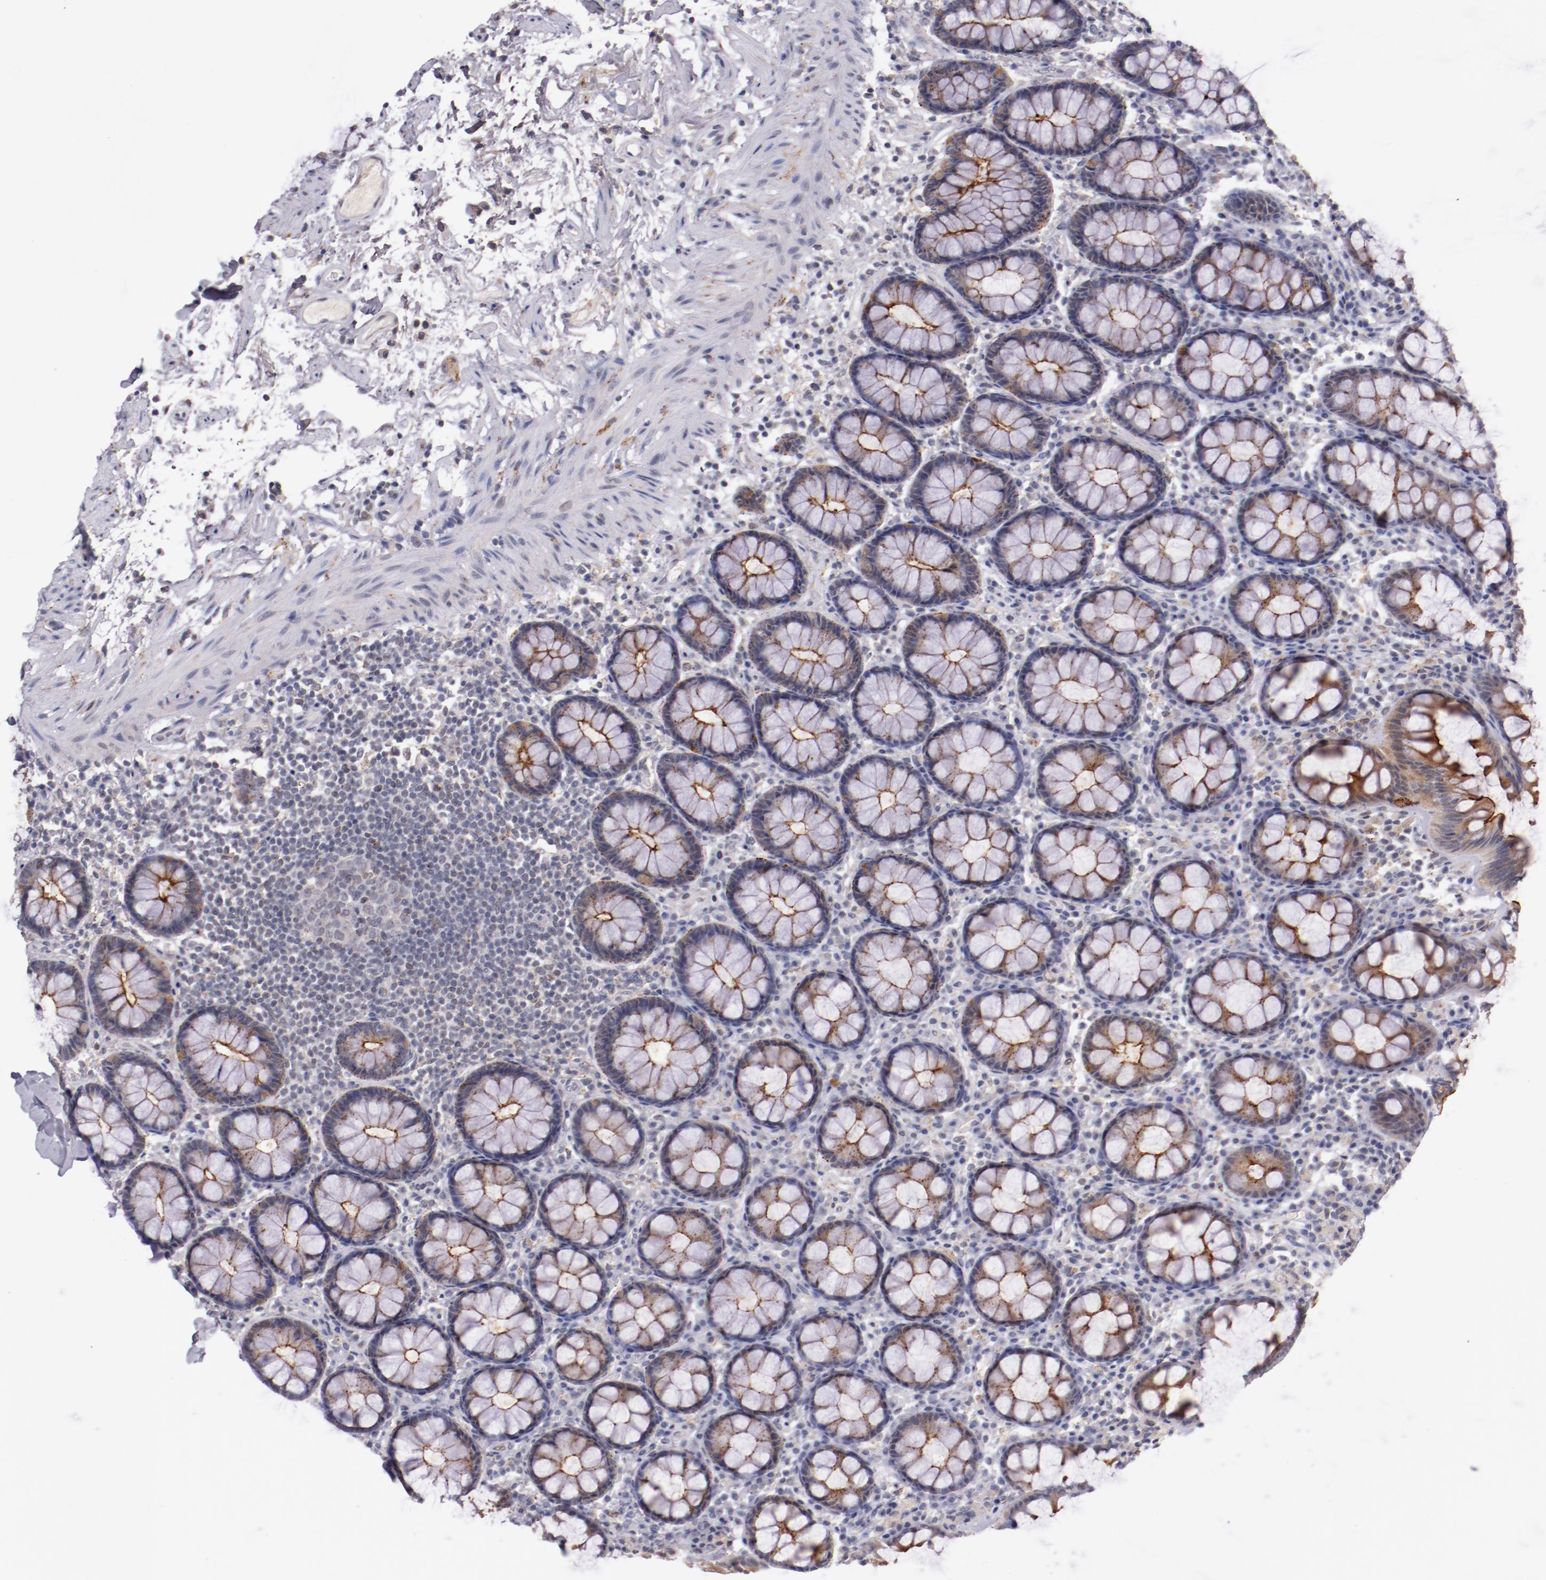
{"staining": {"intensity": "moderate", "quantity": "25%-75%", "location": "cytoplasmic/membranous"}, "tissue": "rectum", "cell_type": "Glandular cells", "image_type": "normal", "snomed": [{"axis": "morphology", "description": "Normal tissue, NOS"}, {"axis": "topography", "description": "Rectum"}], "caption": "Glandular cells demonstrate medium levels of moderate cytoplasmic/membranous positivity in about 25%-75% of cells in unremarkable rectum.", "gene": "SYP", "patient": {"sex": "male", "age": 92}}